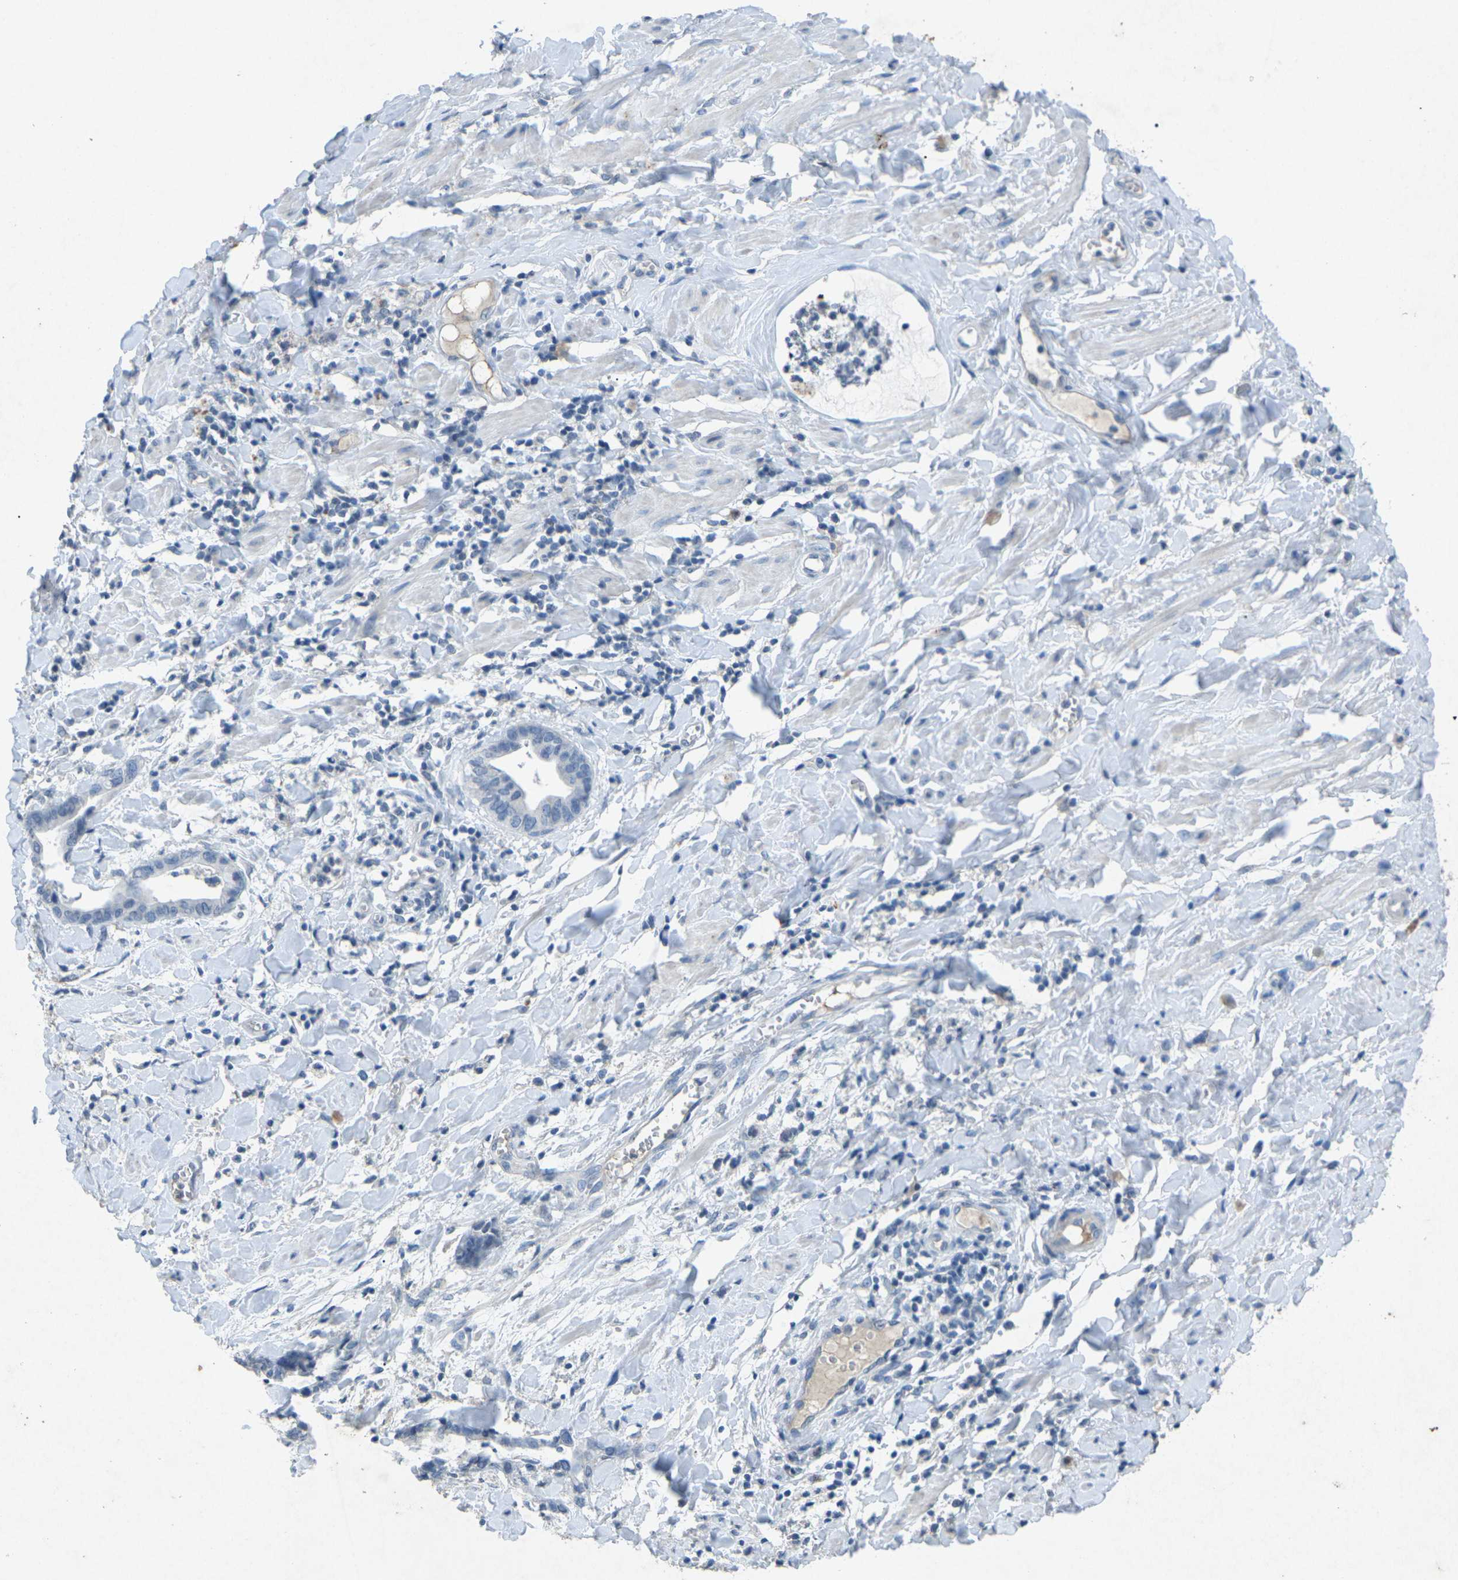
{"staining": {"intensity": "negative", "quantity": "none", "location": "none"}, "tissue": "cervical cancer", "cell_type": "Tumor cells", "image_type": "cancer", "snomed": [{"axis": "morphology", "description": "Adenocarcinoma, NOS"}, {"axis": "topography", "description": "Cervix"}], "caption": "This is an immunohistochemistry image of adenocarcinoma (cervical). There is no staining in tumor cells.", "gene": "A1BG", "patient": {"sex": "female", "age": 44}}